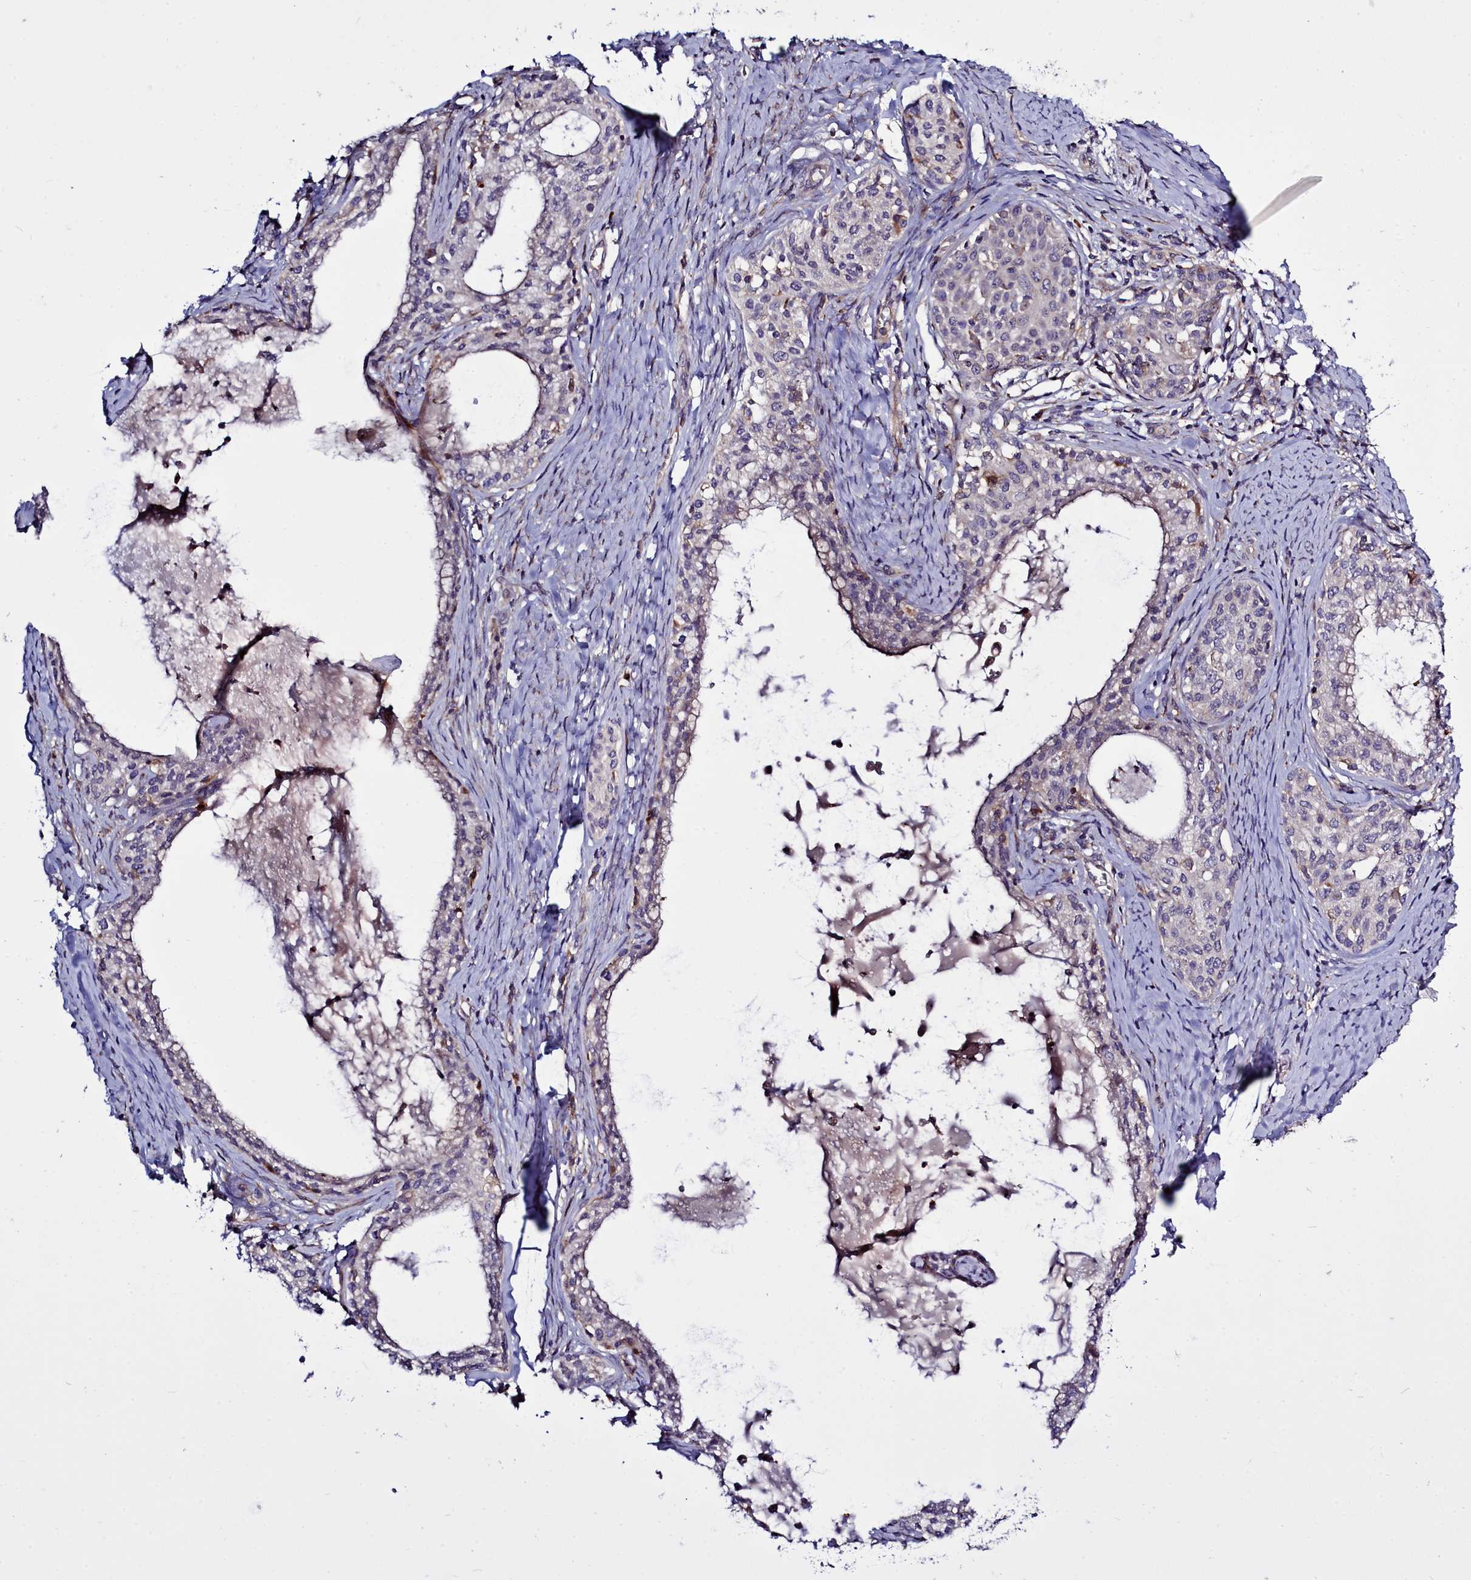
{"staining": {"intensity": "negative", "quantity": "none", "location": "none"}, "tissue": "cervical cancer", "cell_type": "Tumor cells", "image_type": "cancer", "snomed": [{"axis": "morphology", "description": "Squamous cell carcinoma, NOS"}, {"axis": "morphology", "description": "Adenocarcinoma, NOS"}, {"axis": "topography", "description": "Cervix"}], "caption": "Immunohistochemistry image of adenocarcinoma (cervical) stained for a protein (brown), which shows no positivity in tumor cells.", "gene": "RAPGEF4", "patient": {"sex": "female", "age": 52}}